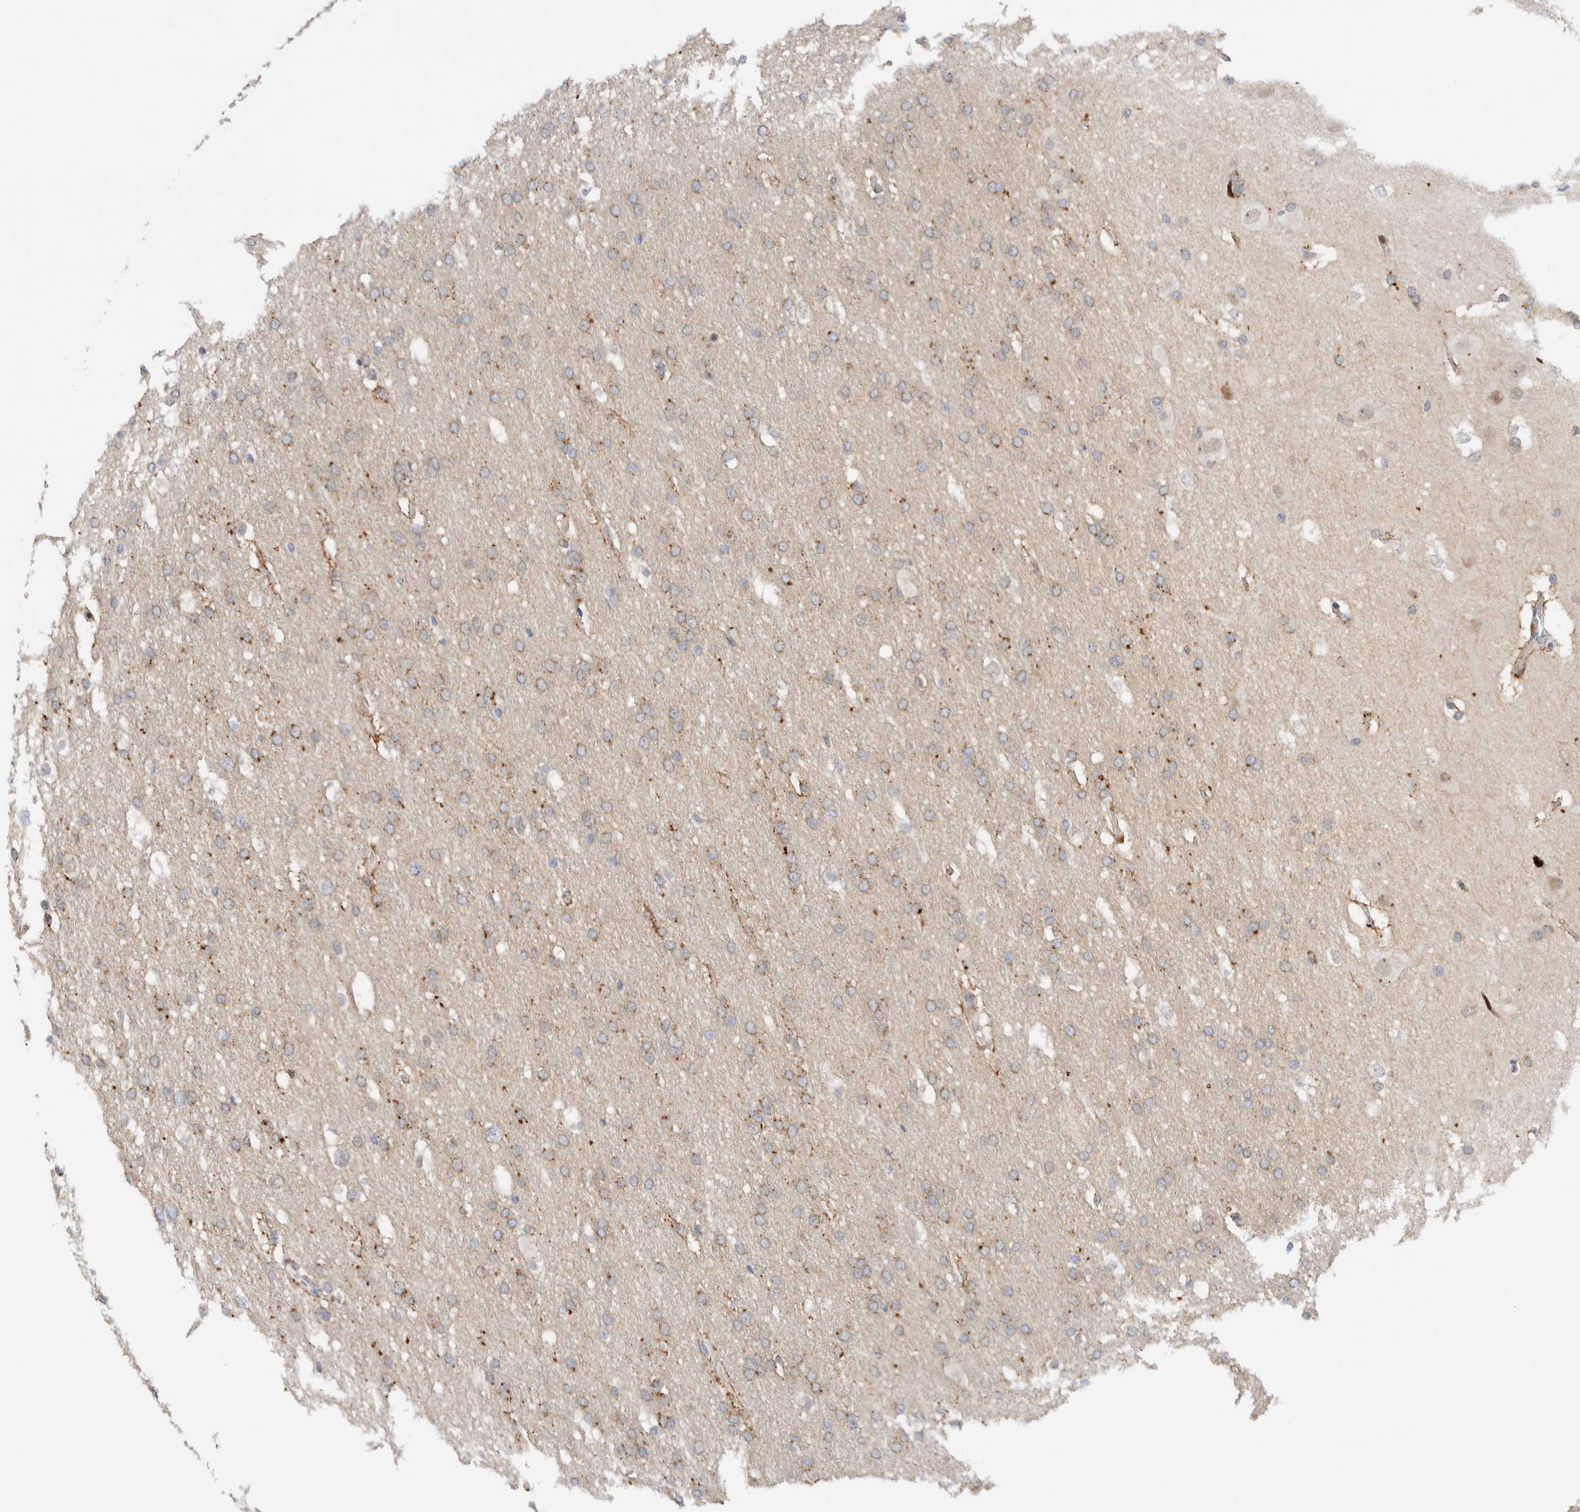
{"staining": {"intensity": "weak", "quantity": "<25%", "location": "cytoplasmic/membranous,nuclear"}, "tissue": "glioma", "cell_type": "Tumor cells", "image_type": "cancer", "snomed": [{"axis": "morphology", "description": "Glioma, malignant, Low grade"}, {"axis": "topography", "description": "Brain"}], "caption": "The micrograph exhibits no significant expression in tumor cells of malignant glioma (low-grade).", "gene": "NCR3LG1", "patient": {"sex": "female", "age": 37}}